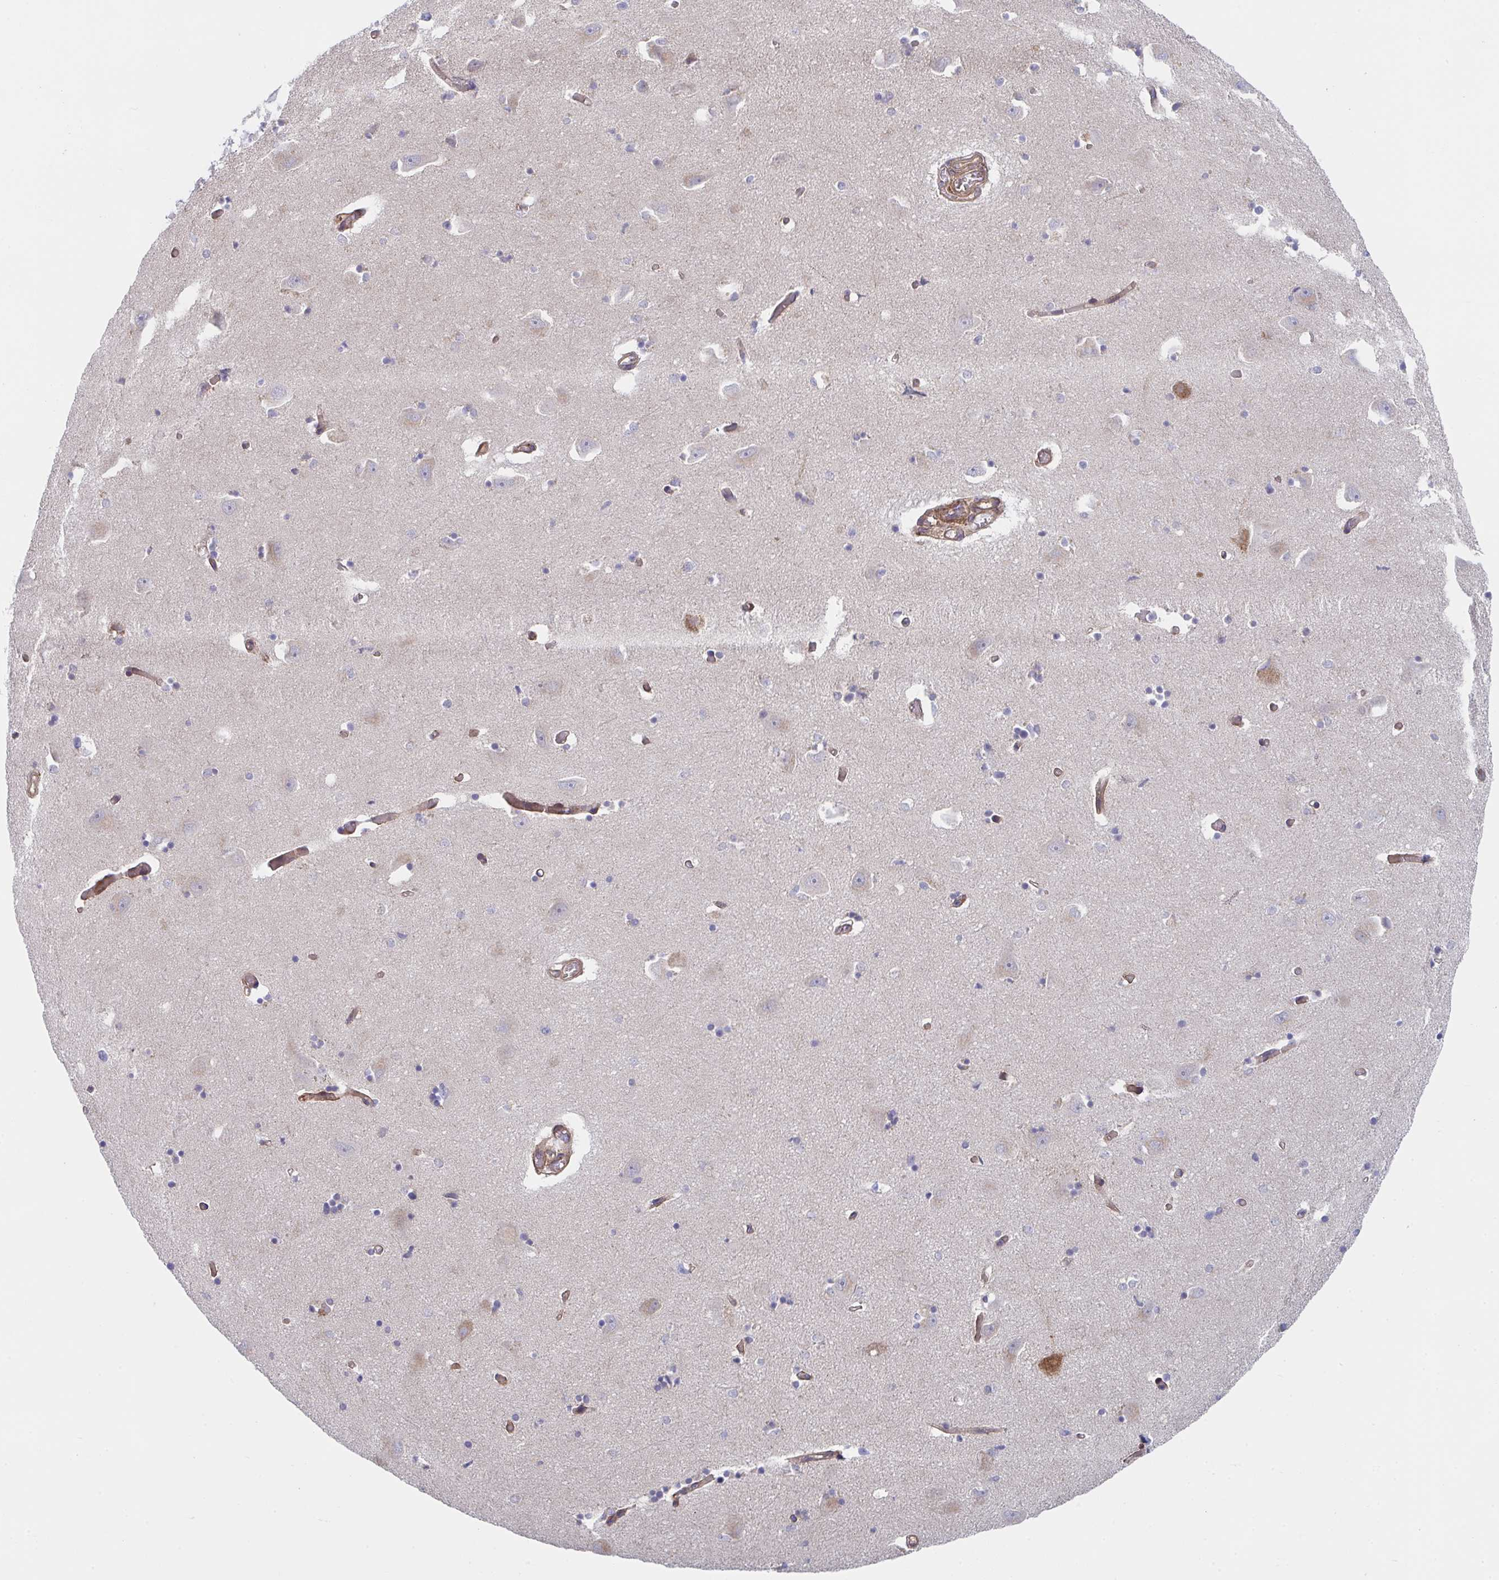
{"staining": {"intensity": "moderate", "quantity": "<25%", "location": "cytoplasmic/membranous"}, "tissue": "caudate", "cell_type": "Glial cells", "image_type": "normal", "snomed": [{"axis": "morphology", "description": "Normal tissue, NOS"}, {"axis": "topography", "description": "Lateral ventricle wall"}, {"axis": "topography", "description": "Hippocampus"}], "caption": "A photomicrograph of caudate stained for a protein exhibits moderate cytoplasmic/membranous brown staining in glial cells. The staining was performed using DAB (3,3'-diaminobenzidine) to visualize the protein expression in brown, while the nuclei were stained in blue with hematoxylin (Magnification: 20x).", "gene": "VWDE", "patient": {"sex": "female", "age": 63}}